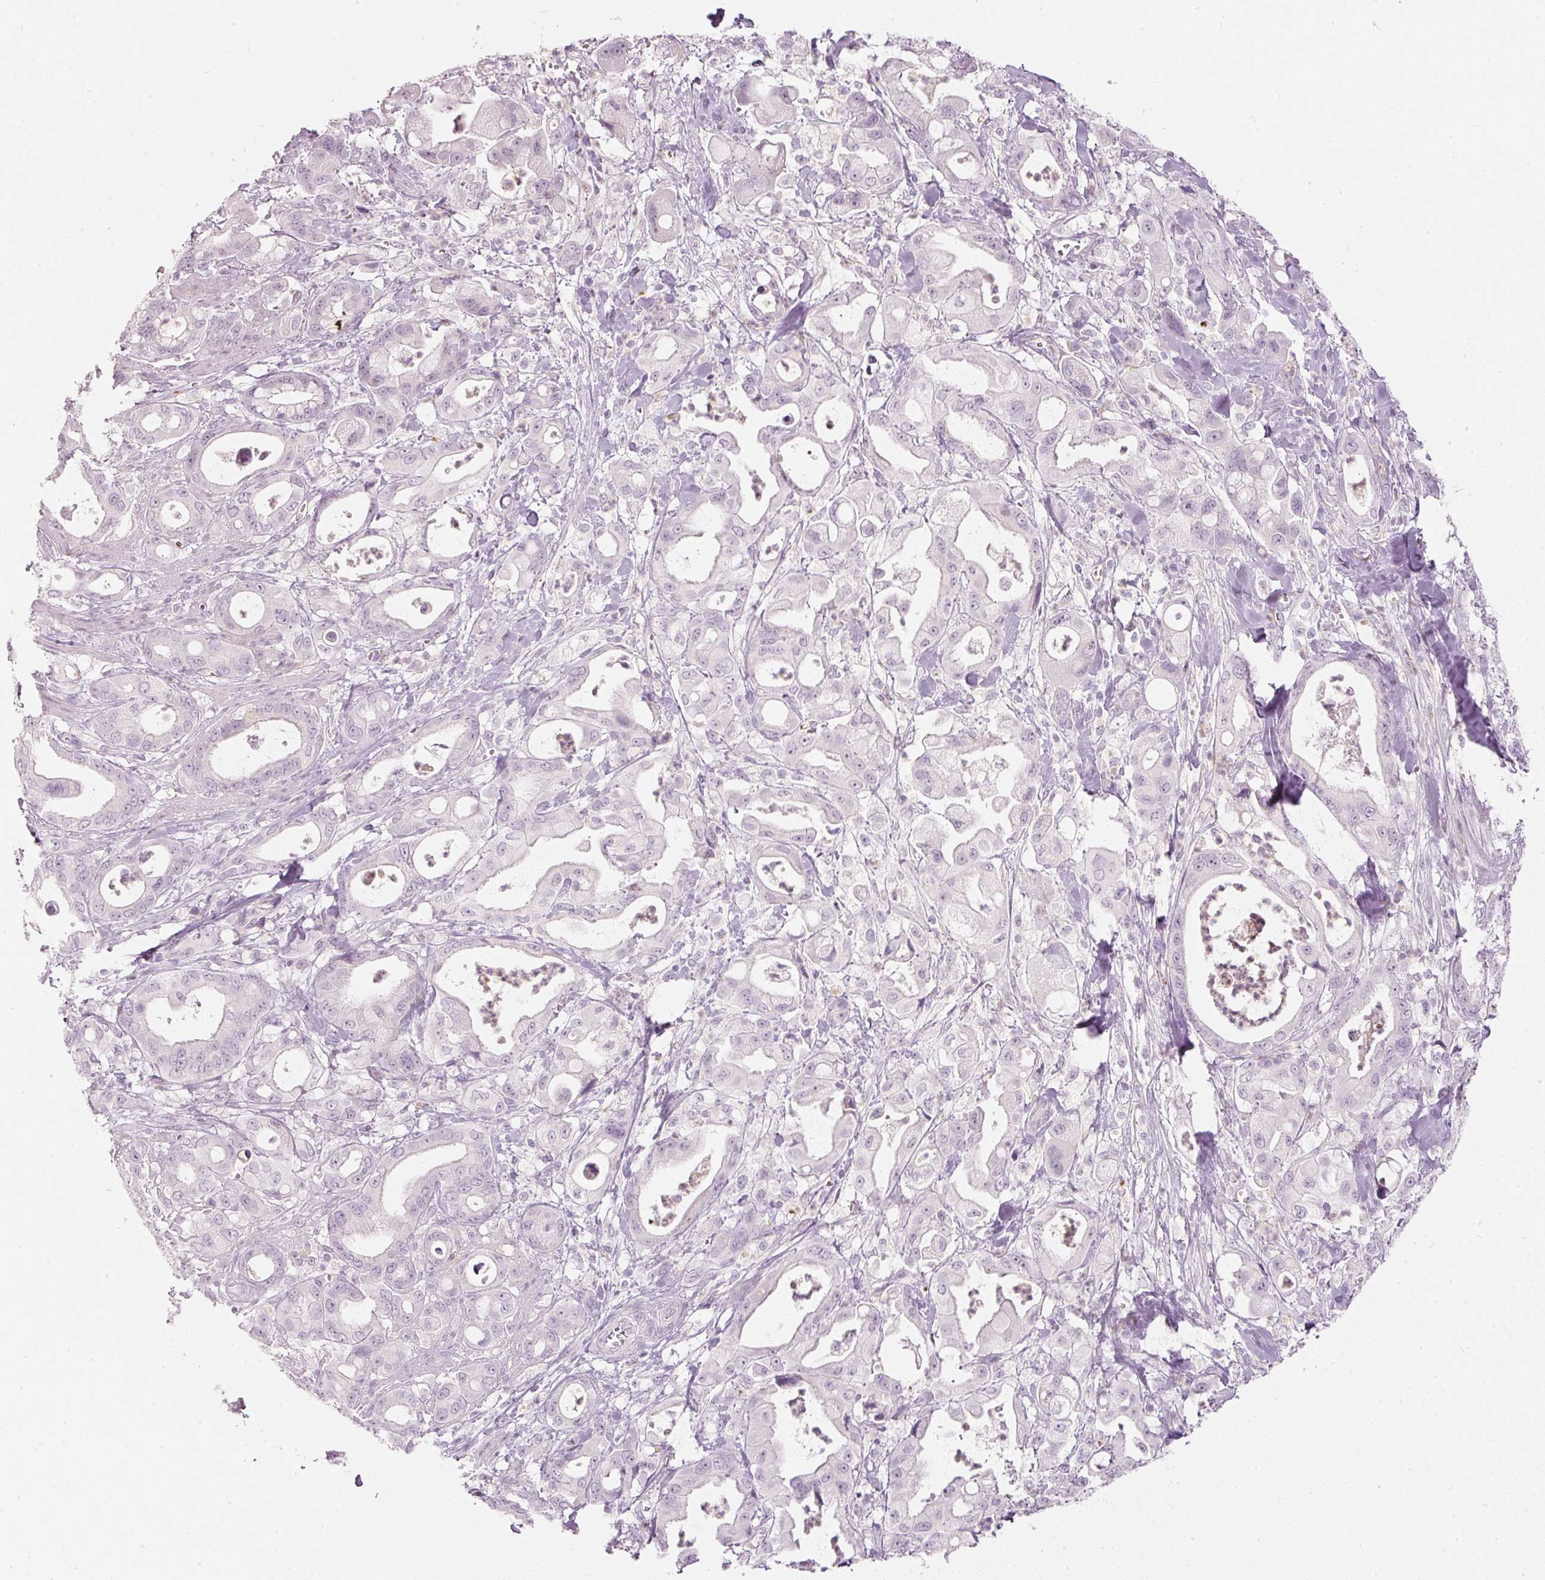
{"staining": {"intensity": "negative", "quantity": "none", "location": "none"}, "tissue": "pancreatic cancer", "cell_type": "Tumor cells", "image_type": "cancer", "snomed": [{"axis": "morphology", "description": "Adenocarcinoma, NOS"}, {"axis": "topography", "description": "Pancreas"}], "caption": "DAB (3,3'-diaminobenzidine) immunohistochemical staining of human adenocarcinoma (pancreatic) displays no significant staining in tumor cells. Brightfield microscopy of IHC stained with DAB (3,3'-diaminobenzidine) (brown) and hematoxylin (blue), captured at high magnification.", "gene": "LECT2", "patient": {"sex": "male", "age": 68}}